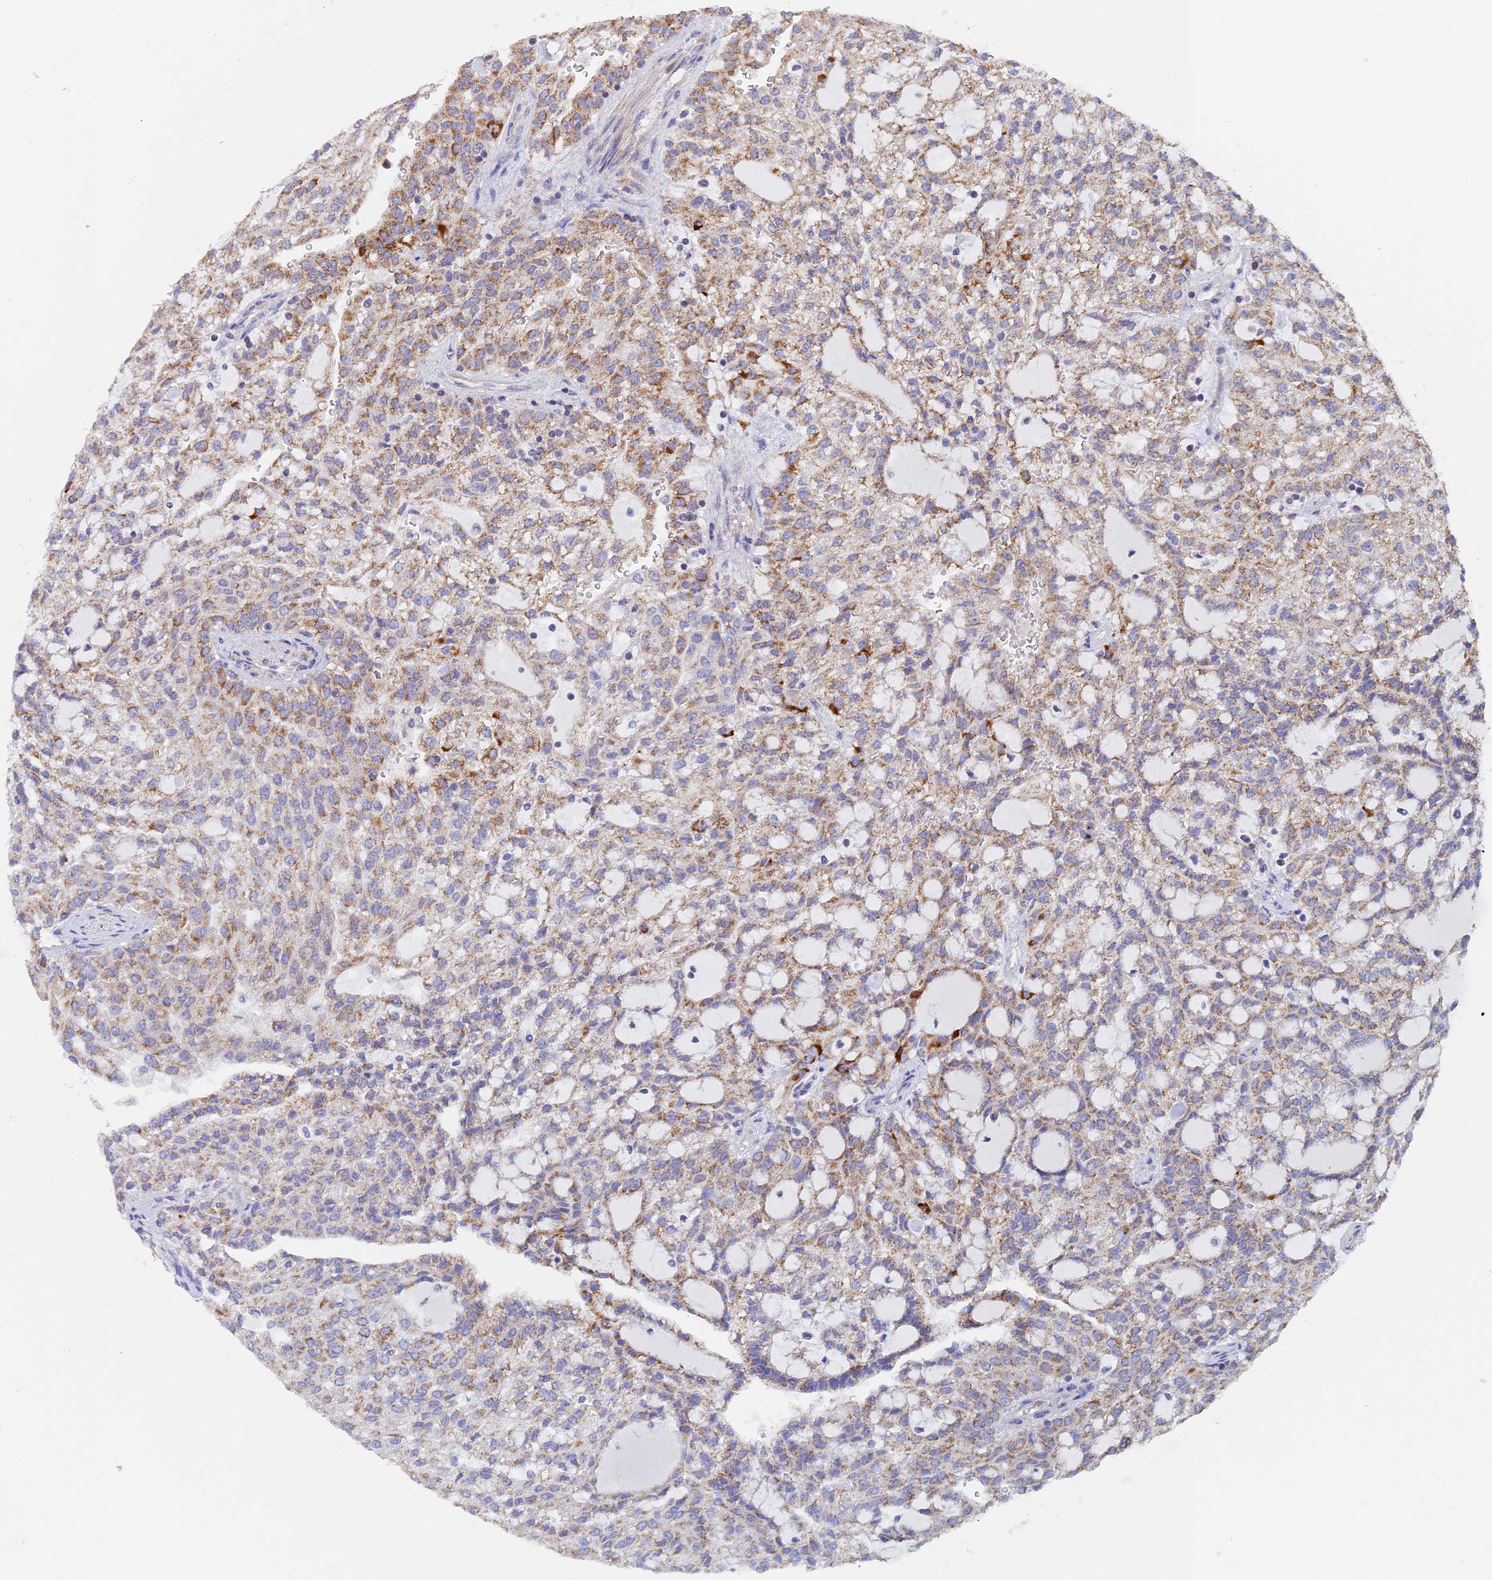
{"staining": {"intensity": "moderate", "quantity": ">75%", "location": "cytoplasmic/membranous"}, "tissue": "renal cancer", "cell_type": "Tumor cells", "image_type": "cancer", "snomed": [{"axis": "morphology", "description": "Adenocarcinoma, NOS"}, {"axis": "topography", "description": "Kidney"}], "caption": "Tumor cells reveal medium levels of moderate cytoplasmic/membranous expression in about >75% of cells in renal cancer.", "gene": "ECSIT", "patient": {"sex": "male", "age": 63}}